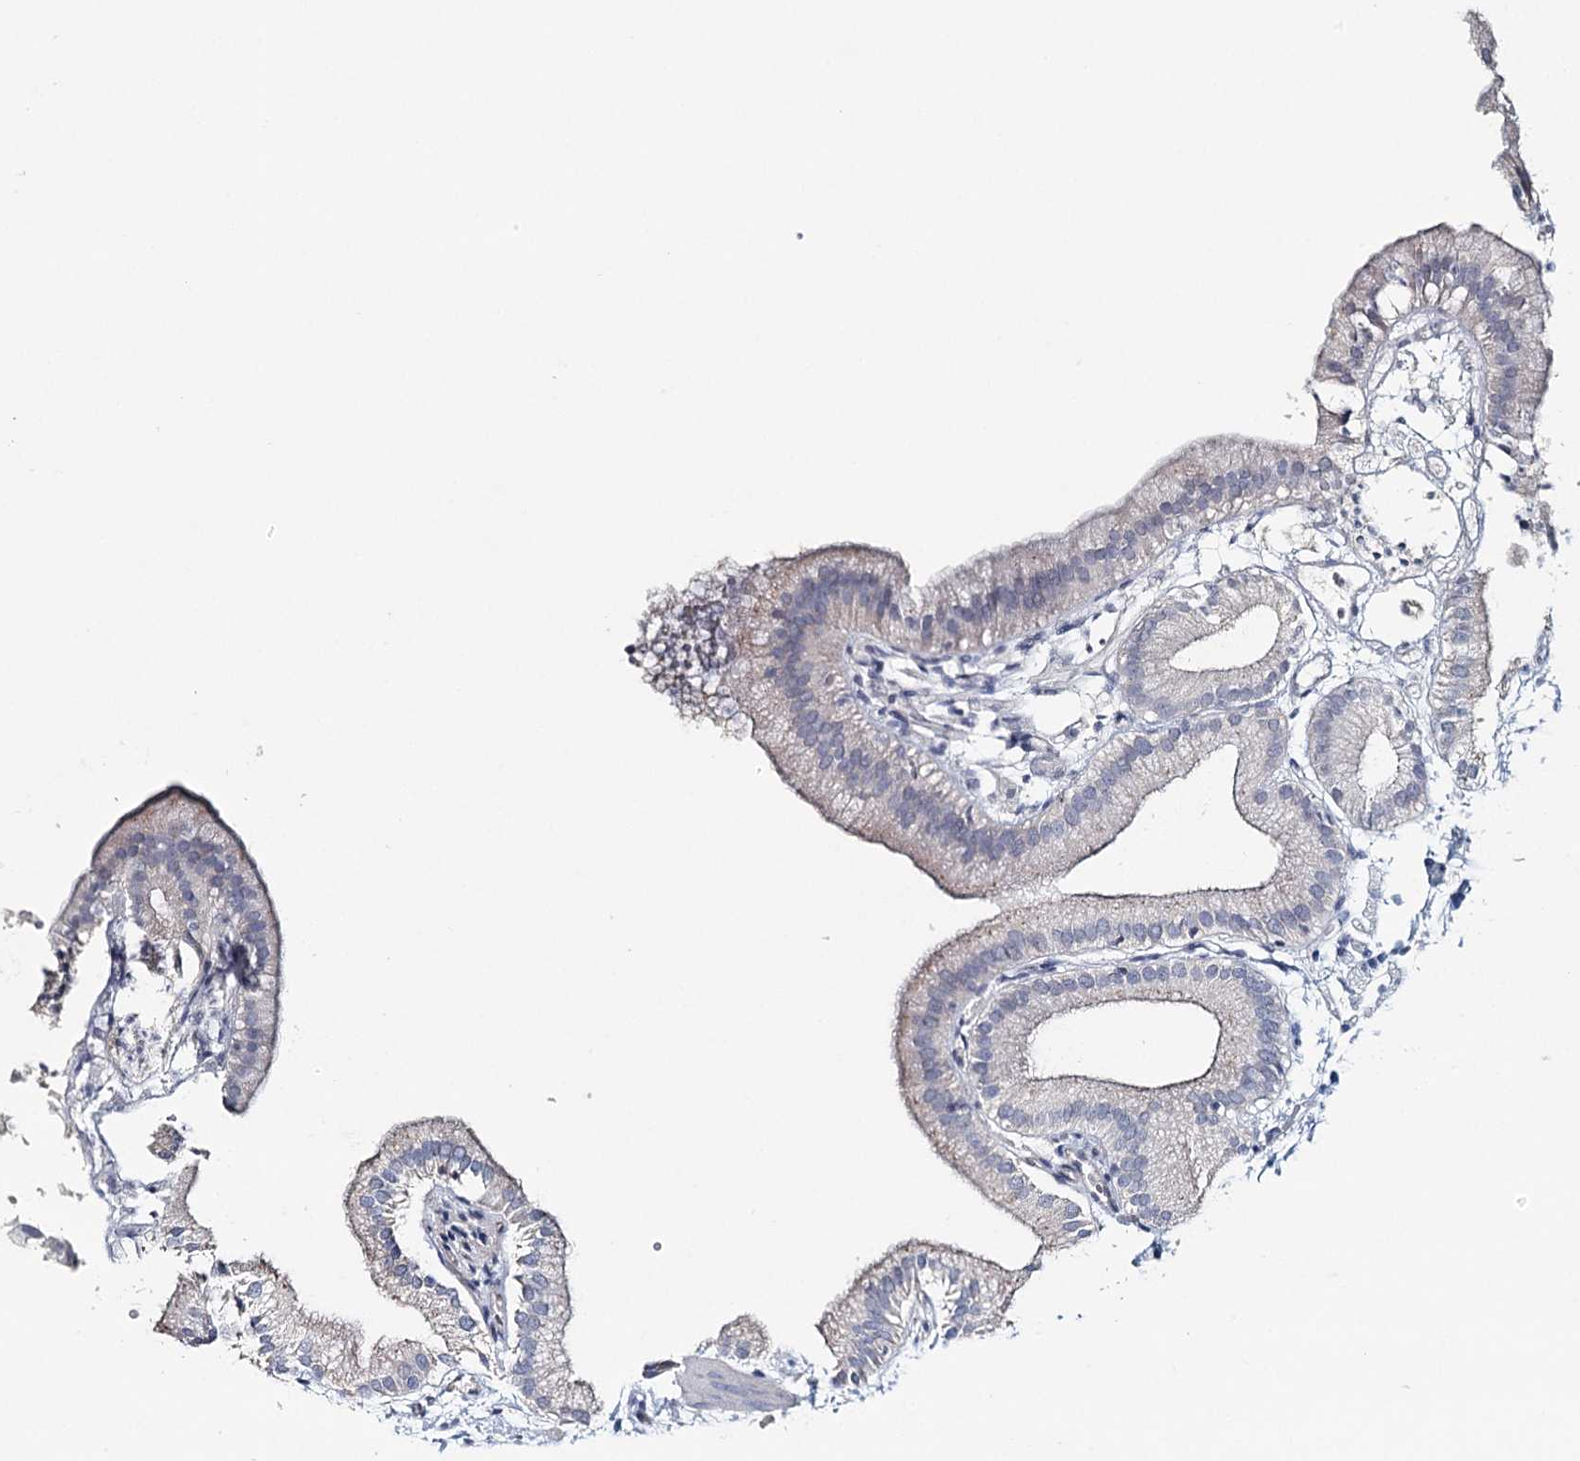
{"staining": {"intensity": "moderate", "quantity": "25%-75%", "location": "cytoplasmic/membranous"}, "tissue": "gallbladder", "cell_type": "Glandular cells", "image_type": "normal", "snomed": [{"axis": "morphology", "description": "Normal tissue, NOS"}, {"axis": "topography", "description": "Gallbladder"}], "caption": "High-magnification brightfield microscopy of normal gallbladder stained with DAB (3,3'-diaminobenzidine) (brown) and counterstained with hematoxylin (blue). glandular cells exhibit moderate cytoplasmic/membranous expression is seen in approximately25%-75% of cells. (DAB = brown stain, brightfield microscopy at high magnification).", "gene": "SYNPO", "patient": {"sex": "male", "age": 55}}